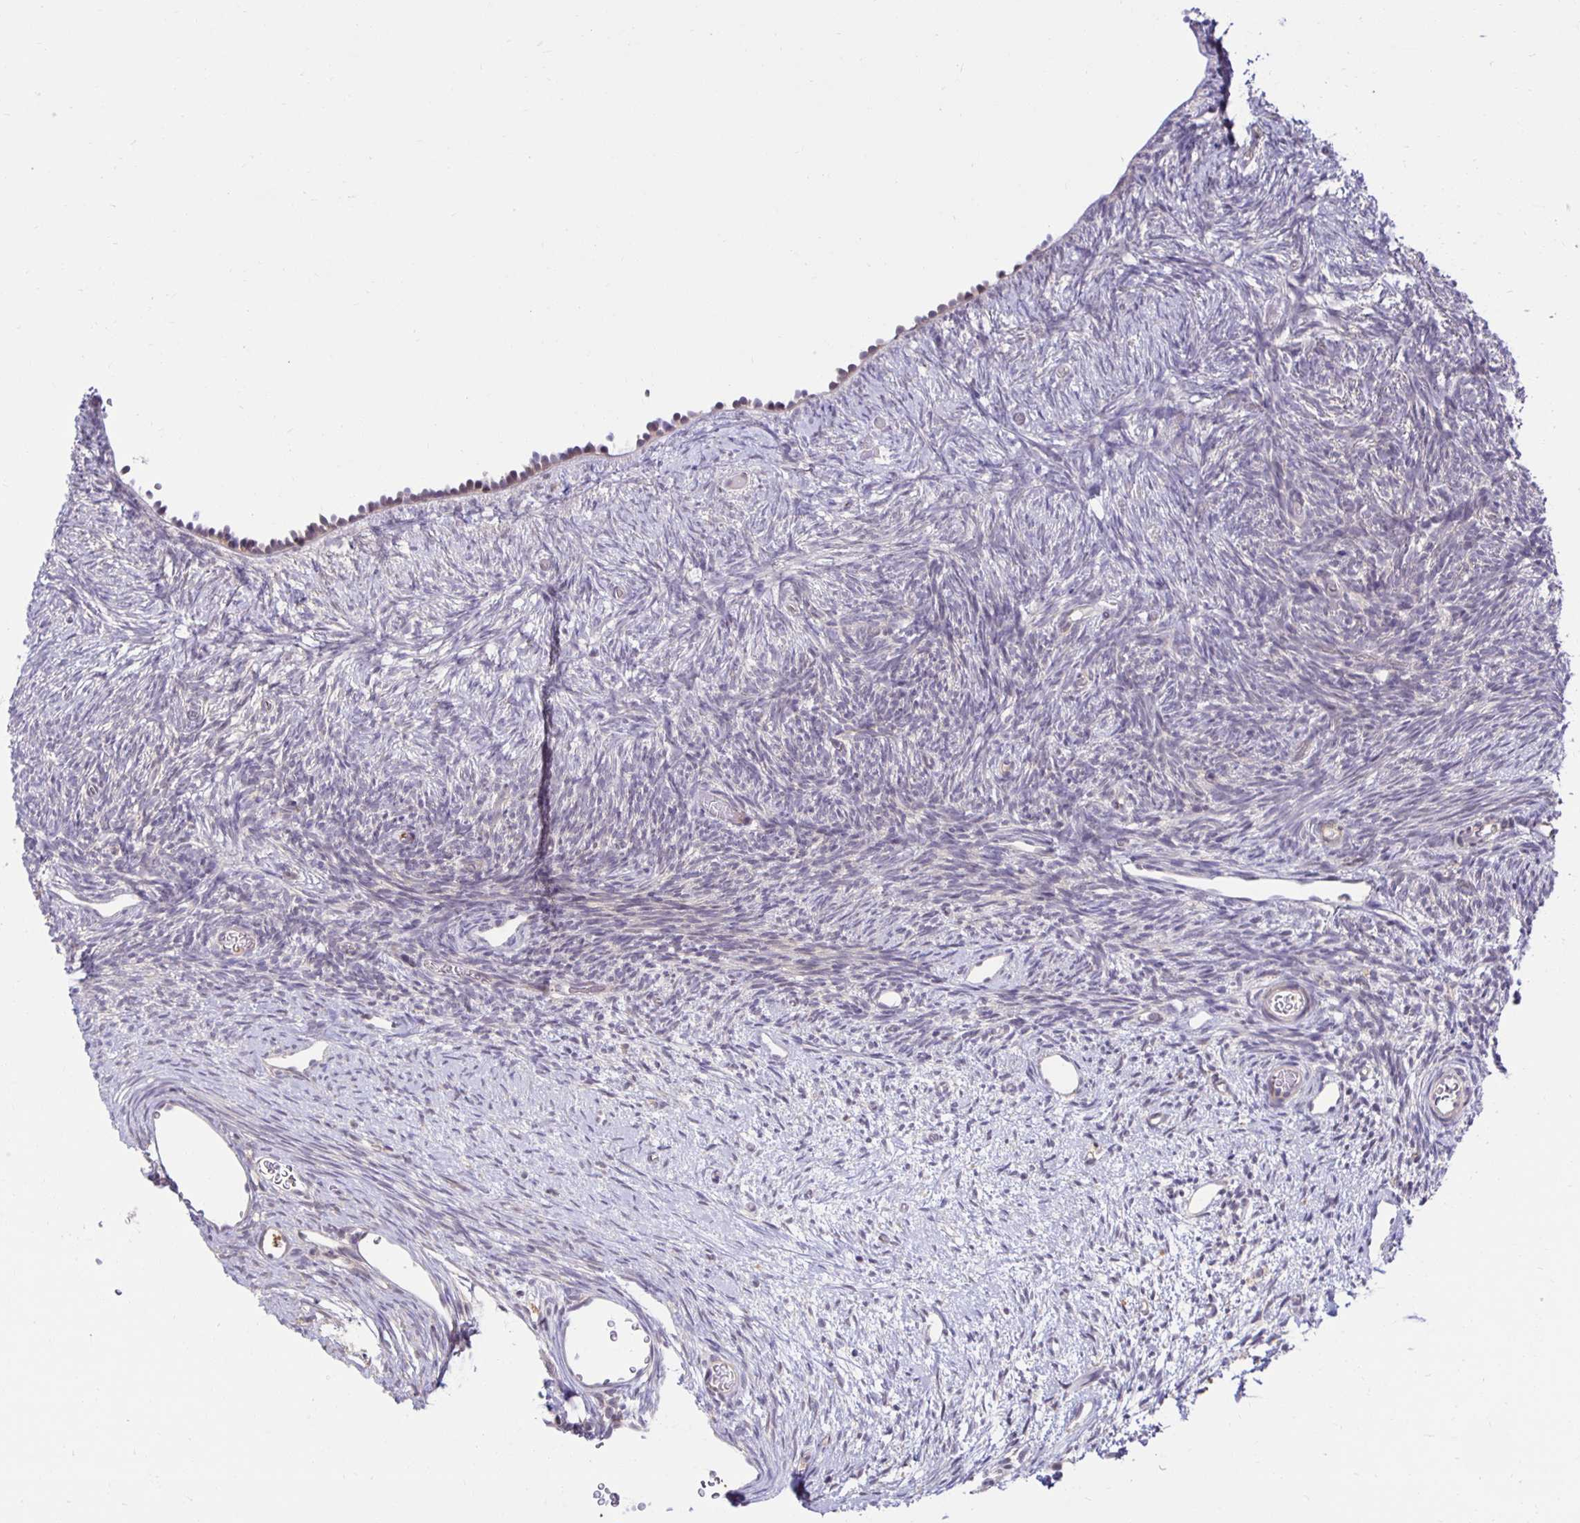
{"staining": {"intensity": "negative", "quantity": "none", "location": "none"}, "tissue": "ovary", "cell_type": "Follicle cells", "image_type": "normal", "snomed": [{"axis": "morphology", "description": "Normal tissue, NOS"}, {"axis": "topography", "description": "Ovary"}], "caption": "A histopathology image of human ovary is negative for staining in follicle cells. (Immunohistochemistry (ihc), brightfield microscopy, high magnification).", "gene": "MIEN1", "patient": {"sex": "female", "age": 39}}